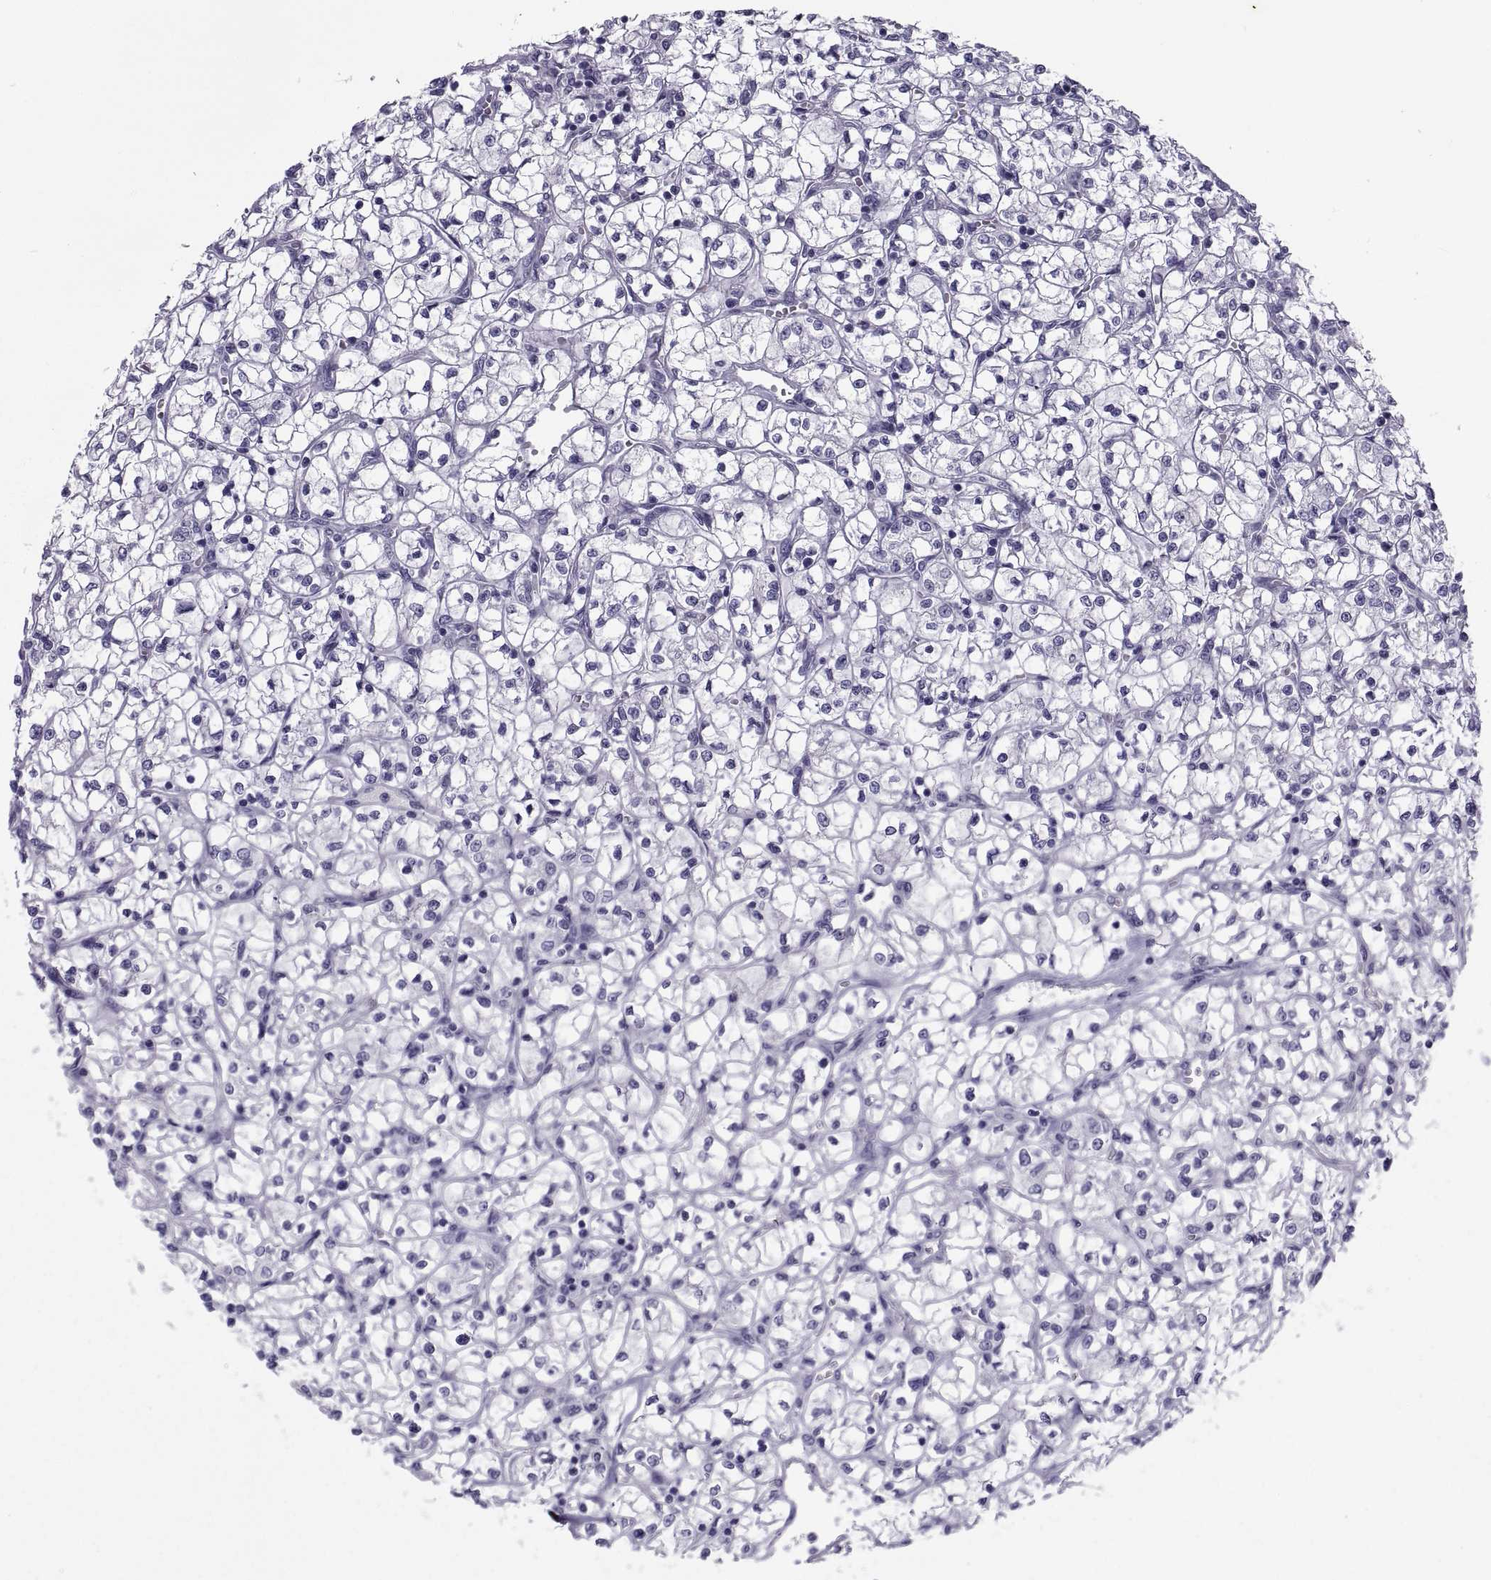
{"staining": {"intensity": "negative", "quantity": "none", "location": "none"}, "tissue": "renal cancer", "cell_type": "Tumor cells", "image_type": "cancer", "snomed": [{"axis": "morphology", "description": "Adenocarcinoma, NOS"}, {"axis": "topography", "description": "Kidney"}], "caption": "Immunohistochemistry histopathology image of adenocarcinoma (renal) stained for a protein (brown), which displays no staining in tumor cells.", "gene": "NPTX2", "patient": {"sex": "female", "age": 64}}